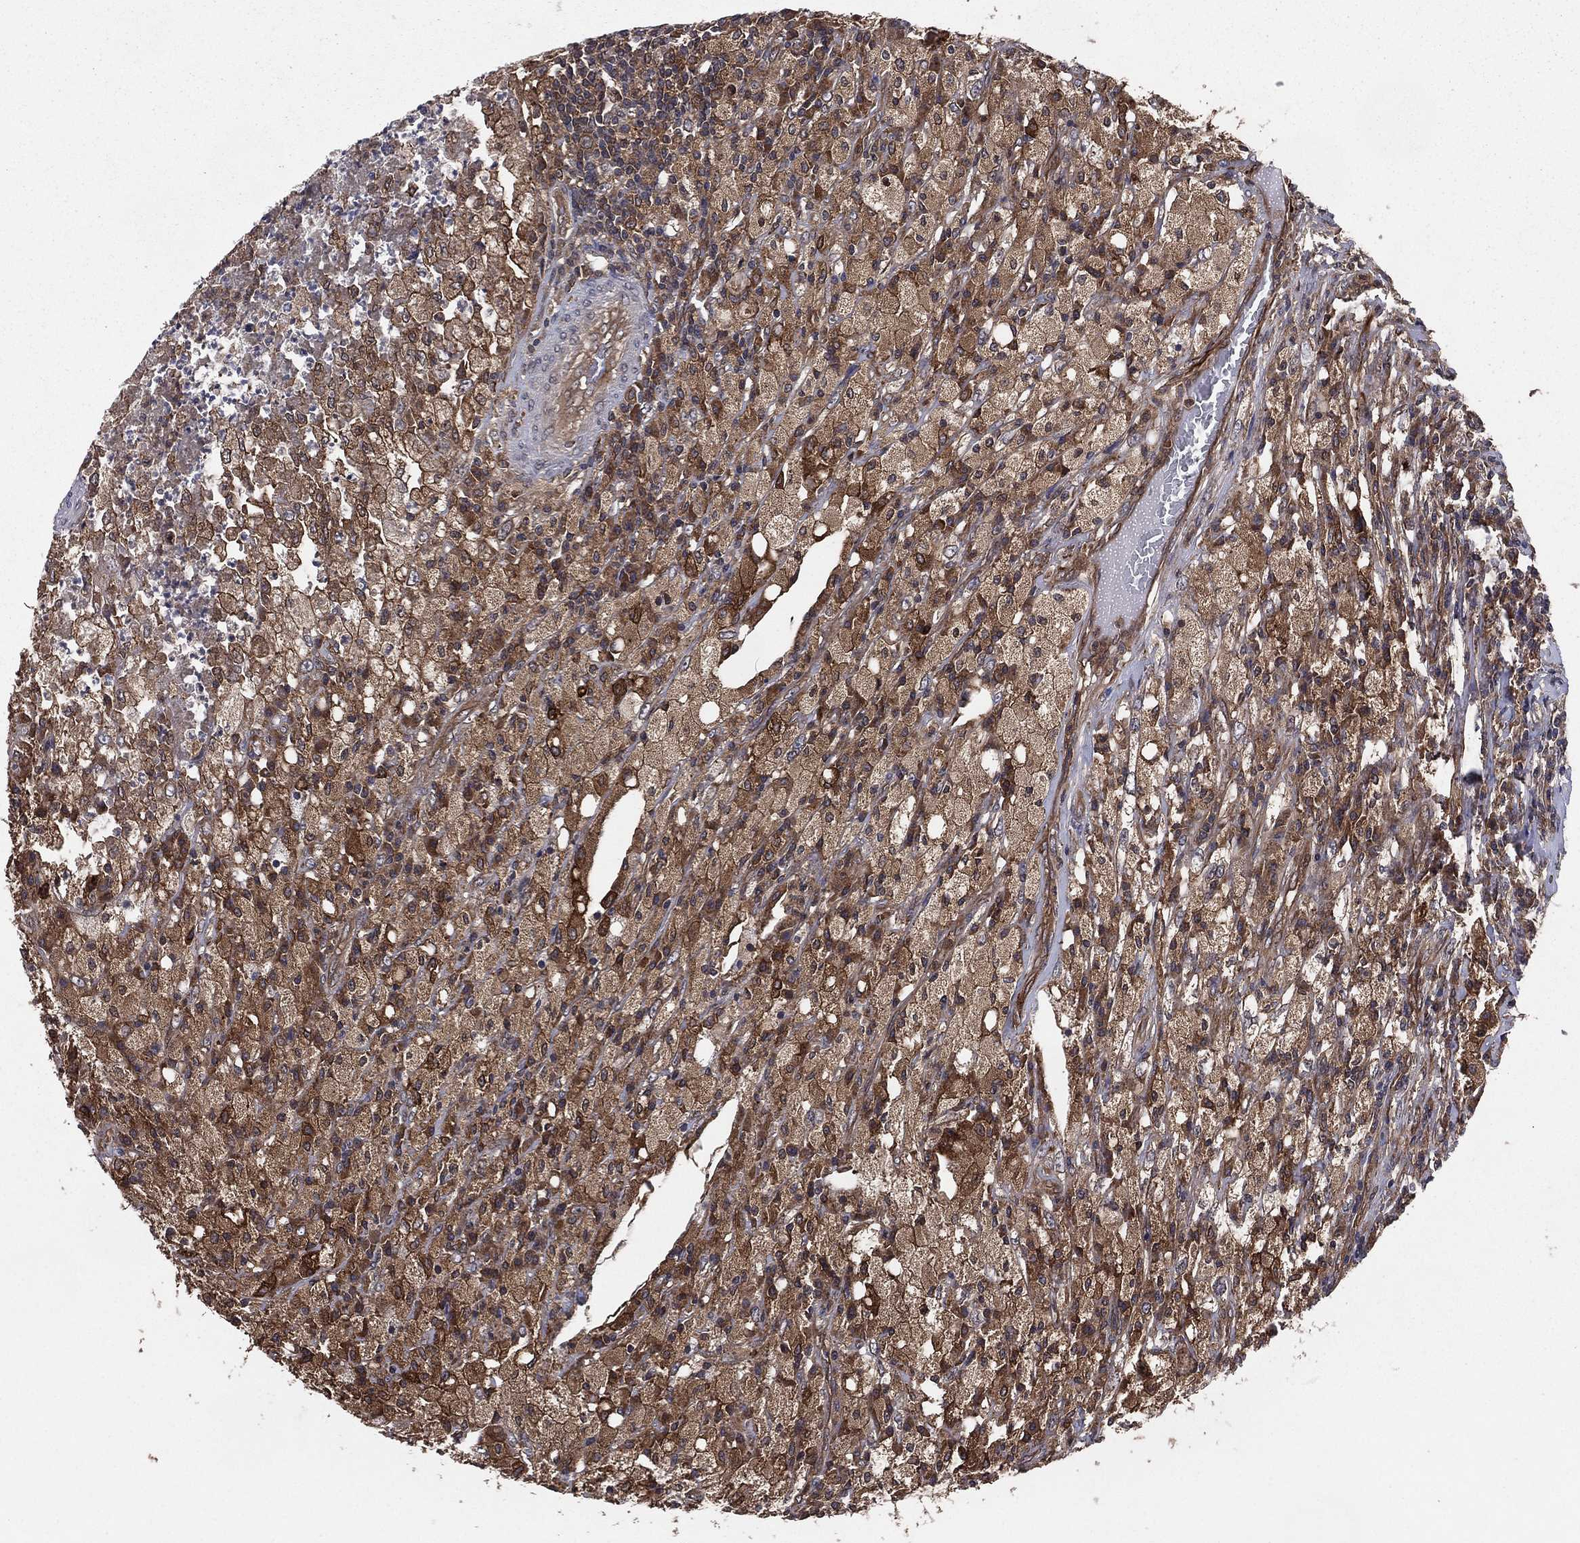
{"staining": {"intensity": "moderate", "quantity": ">75%", "location": "cytoplasmic/membranous"}, "tissue": "testis cancer", "cell_type": "Tumor cells", "image_type": "cancer", "snomed": [{"axis": "morphology", "description": "Necrosis, NOS"}, {"axis": "morphology", "description": "Carcinoma, Embryonal, NOS"}, {"axis": "topography", "description": "Testis"}], "caption": "Immunohistochemical staining of testis embryonal carcinoma reveals moderate cytoplasmic/membranous protein positivity in approximately >75% of tumor cells.", "gene": "CERT1", "patient": {"sex": "male", "age": 19}}